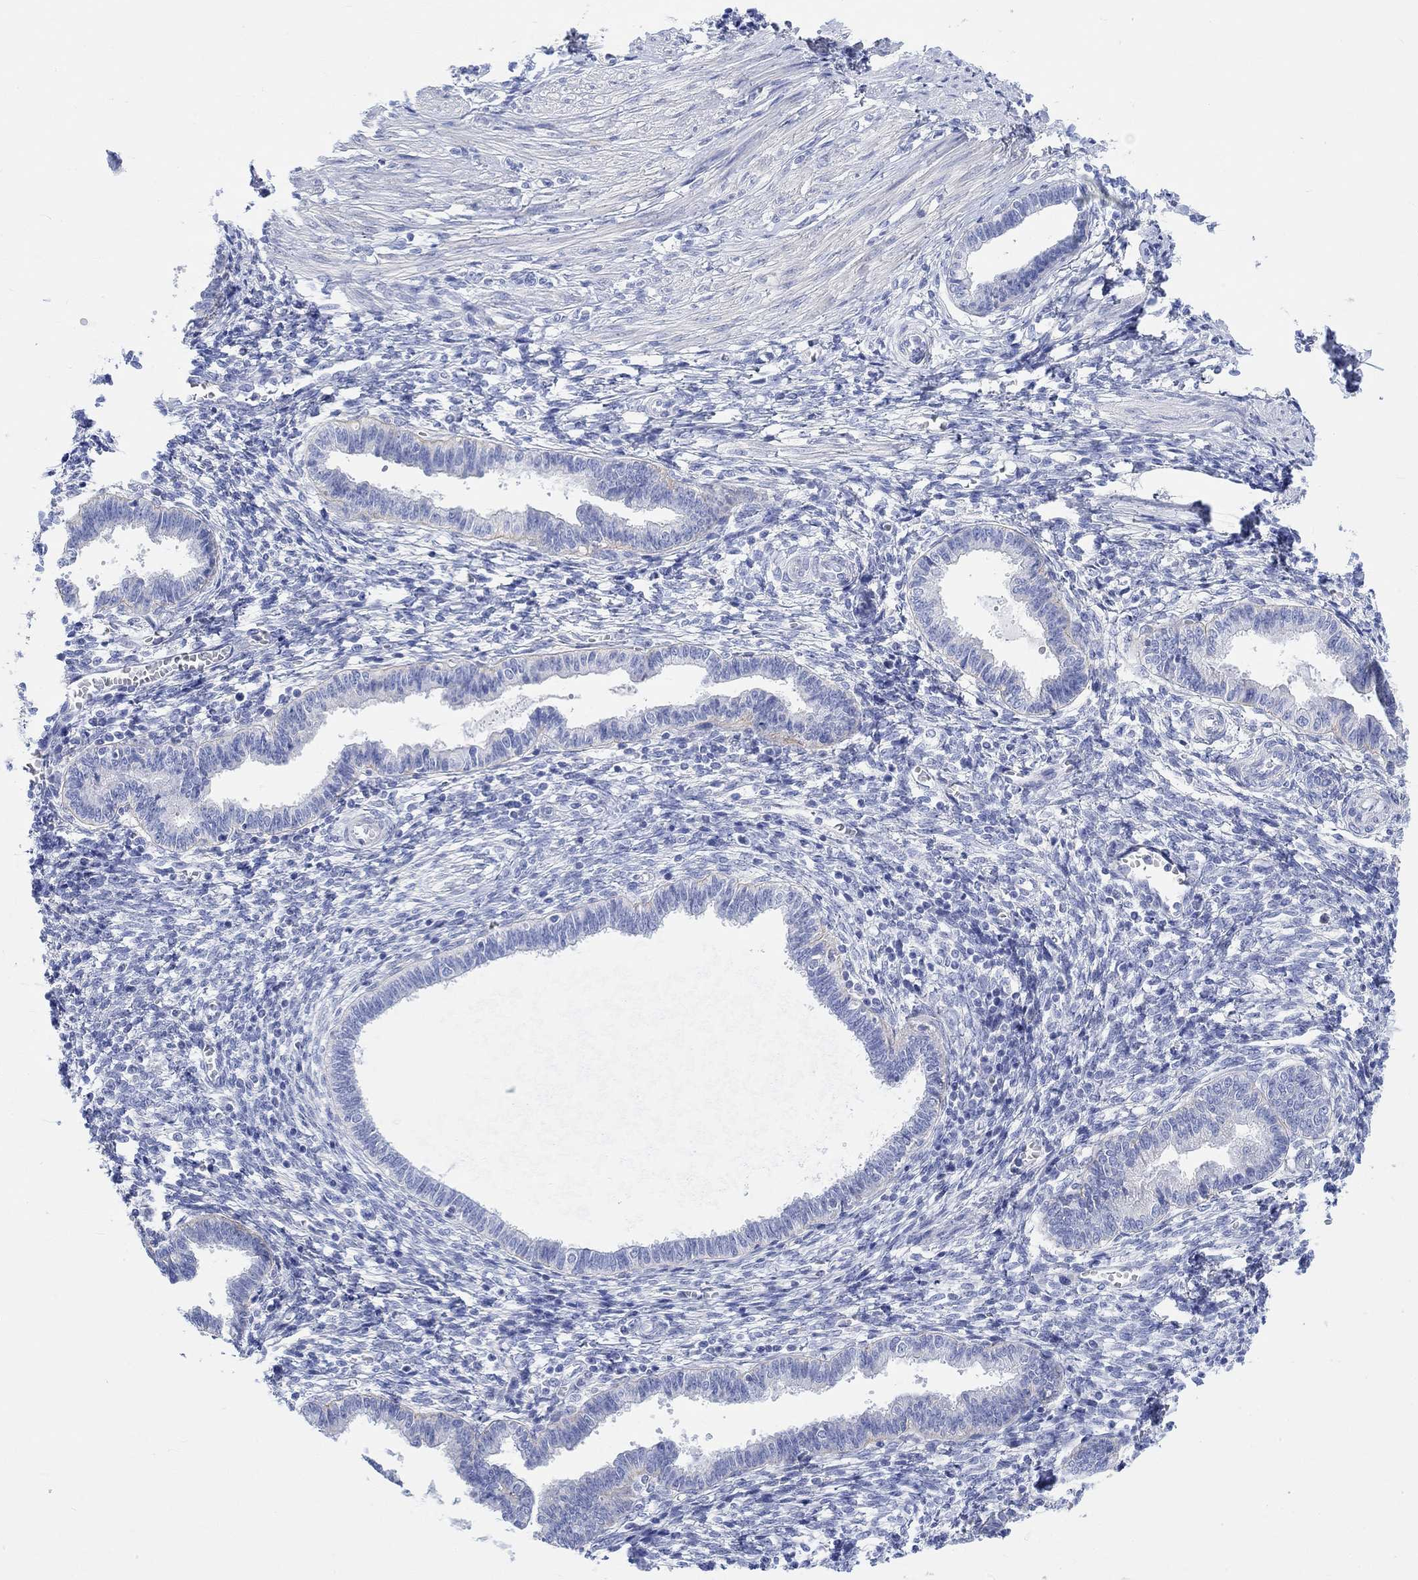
{"staining": {"intensity": "negative", "quantity": "none", "location": "none"}, "tissue": "endometrium", "cell_type": "Cells in endometrial stroma", "image_type": "normal", "snomed": [{"axis": "morphology", "description": "Normal tissue, NOS"}, {"axis": "topography", "description": "Cervix"}, {"axis": "topography", "description": "Endometrium"}], "caption": "Immunohistochemistry (IHC) histopathology image of benign endometrium: human endometrium stained with DAB demonstrates no significant protein expression in cells in endometrial stroma. The staining was performed using DAB to visualize the protein expression in brown, while the nuclei were stained in blue with hematoxylin (Magnification: 20x).", "gene": "REEP6", "patient": {"sex": "female", "age": 37}}